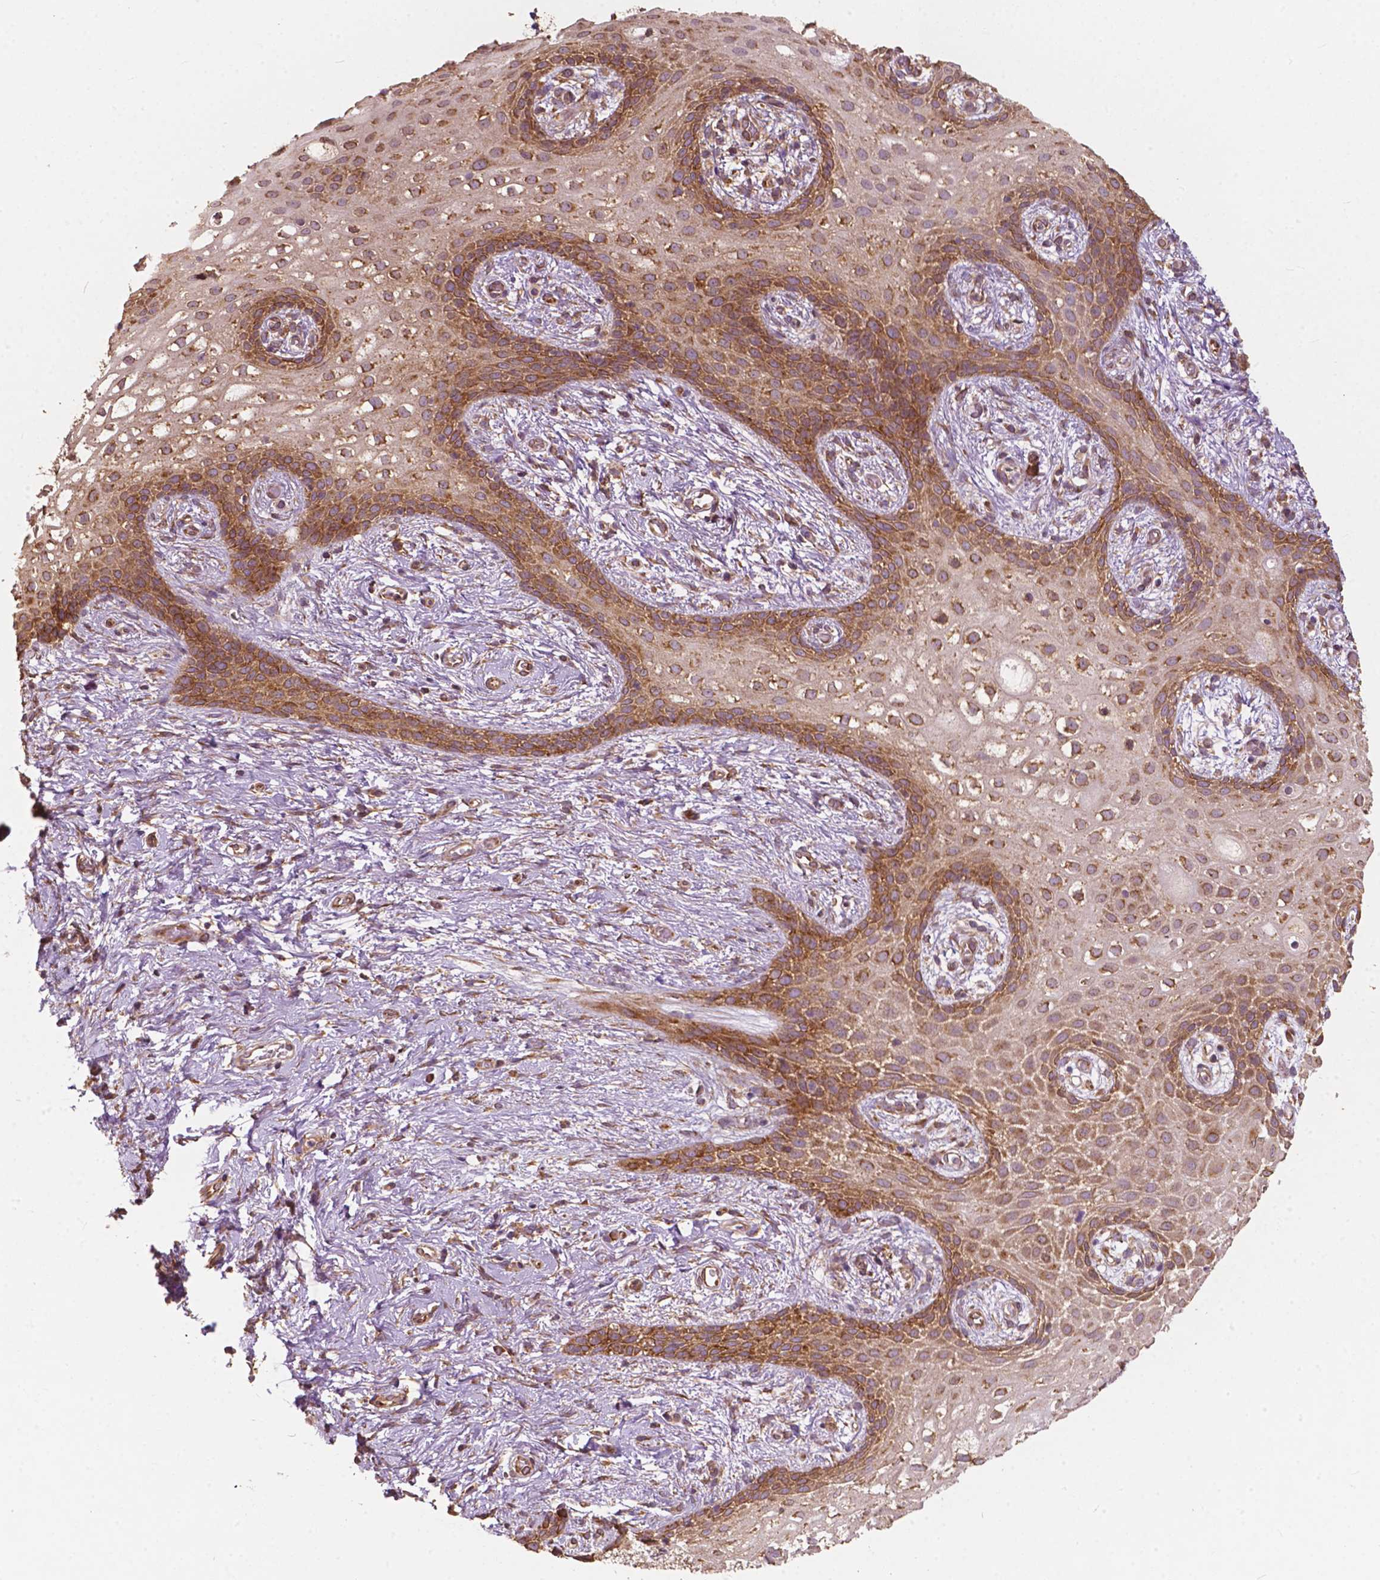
{"staining": {"intensity": "moderate", "quantity": ">75%", "location": "cytoplasmic/membranous"}, "tissue": "skin", "cell_type": "Epidermal cells", "image_type": "normal", "snomed": [{"axis": "morphology", "description": "Normal tissue, NOS"}, {"axis": "topography", "description": "Anal"}], "caption": "Protein positivity by IHC shows moderate cytoplasmic/membranous staining in approximately >75% of epidermal cells in unremarkable skin.", "gene": "G3BP1", "patient": {"sex": "female", "age": 46}}